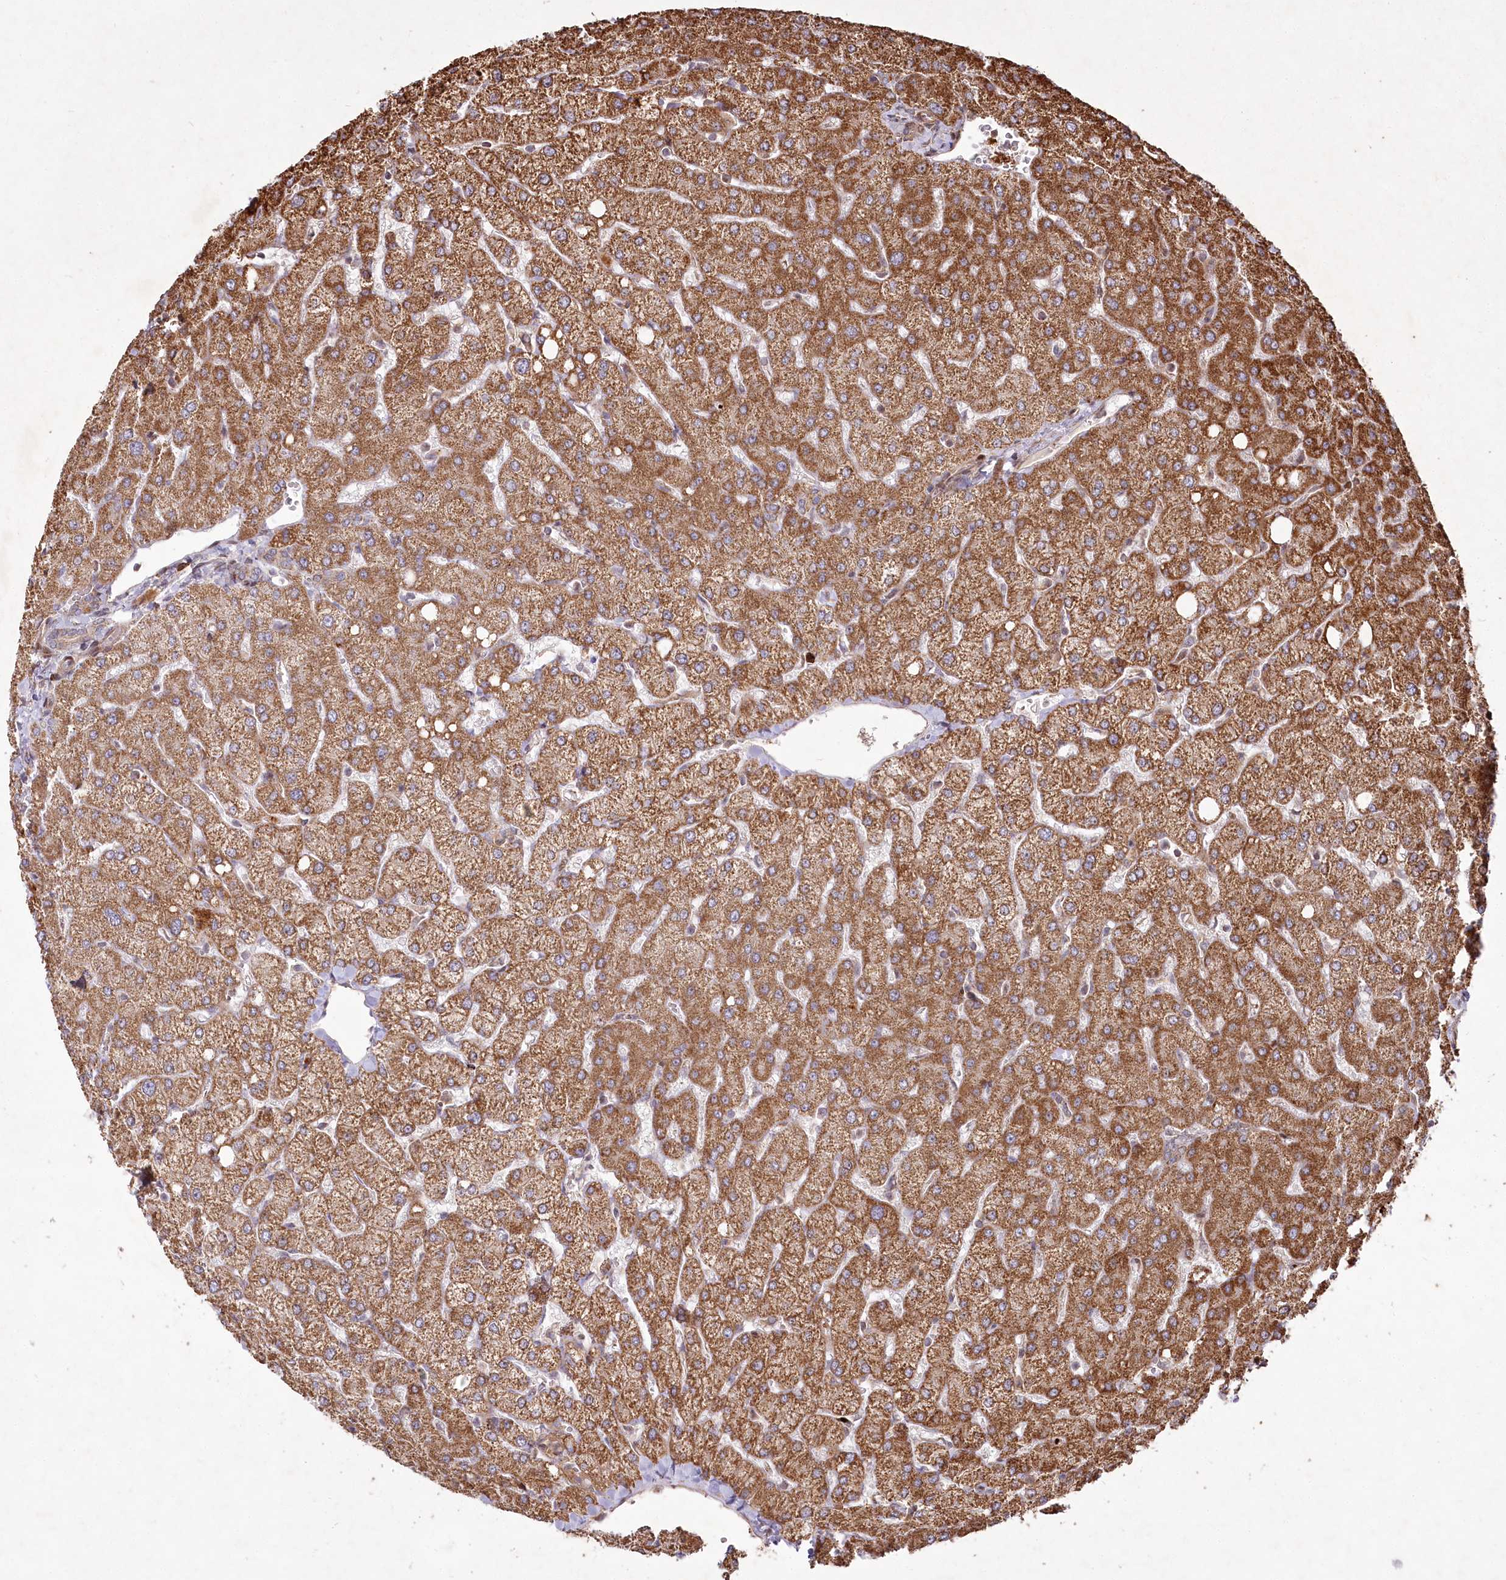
{"staining": {"intensity": "weak", "quantity": ">75%", "location": "cytoplasmic/membranous"}, "tissue": "liver", "cell_type": "Cholangiocytes", "image_type": "normal", "snomed": [{"axis": "morphology", "description": "Normal tissue, NOS"}, {"axis": "topography", "description": "Liver"}], "caption": "A brown stain shows weak cytoplasmic/membranous staining of a protein in cholangiocytes of benign human liver. The staining was performed using DAB (3,3'-diaminobenzidine) to visualize the protein expression in brown, while the nuclei were stained in blue with hematoxylin (Magnification: 20x).", "gene": "PSTK", "patient": {"sex": "female", "age": 54}}